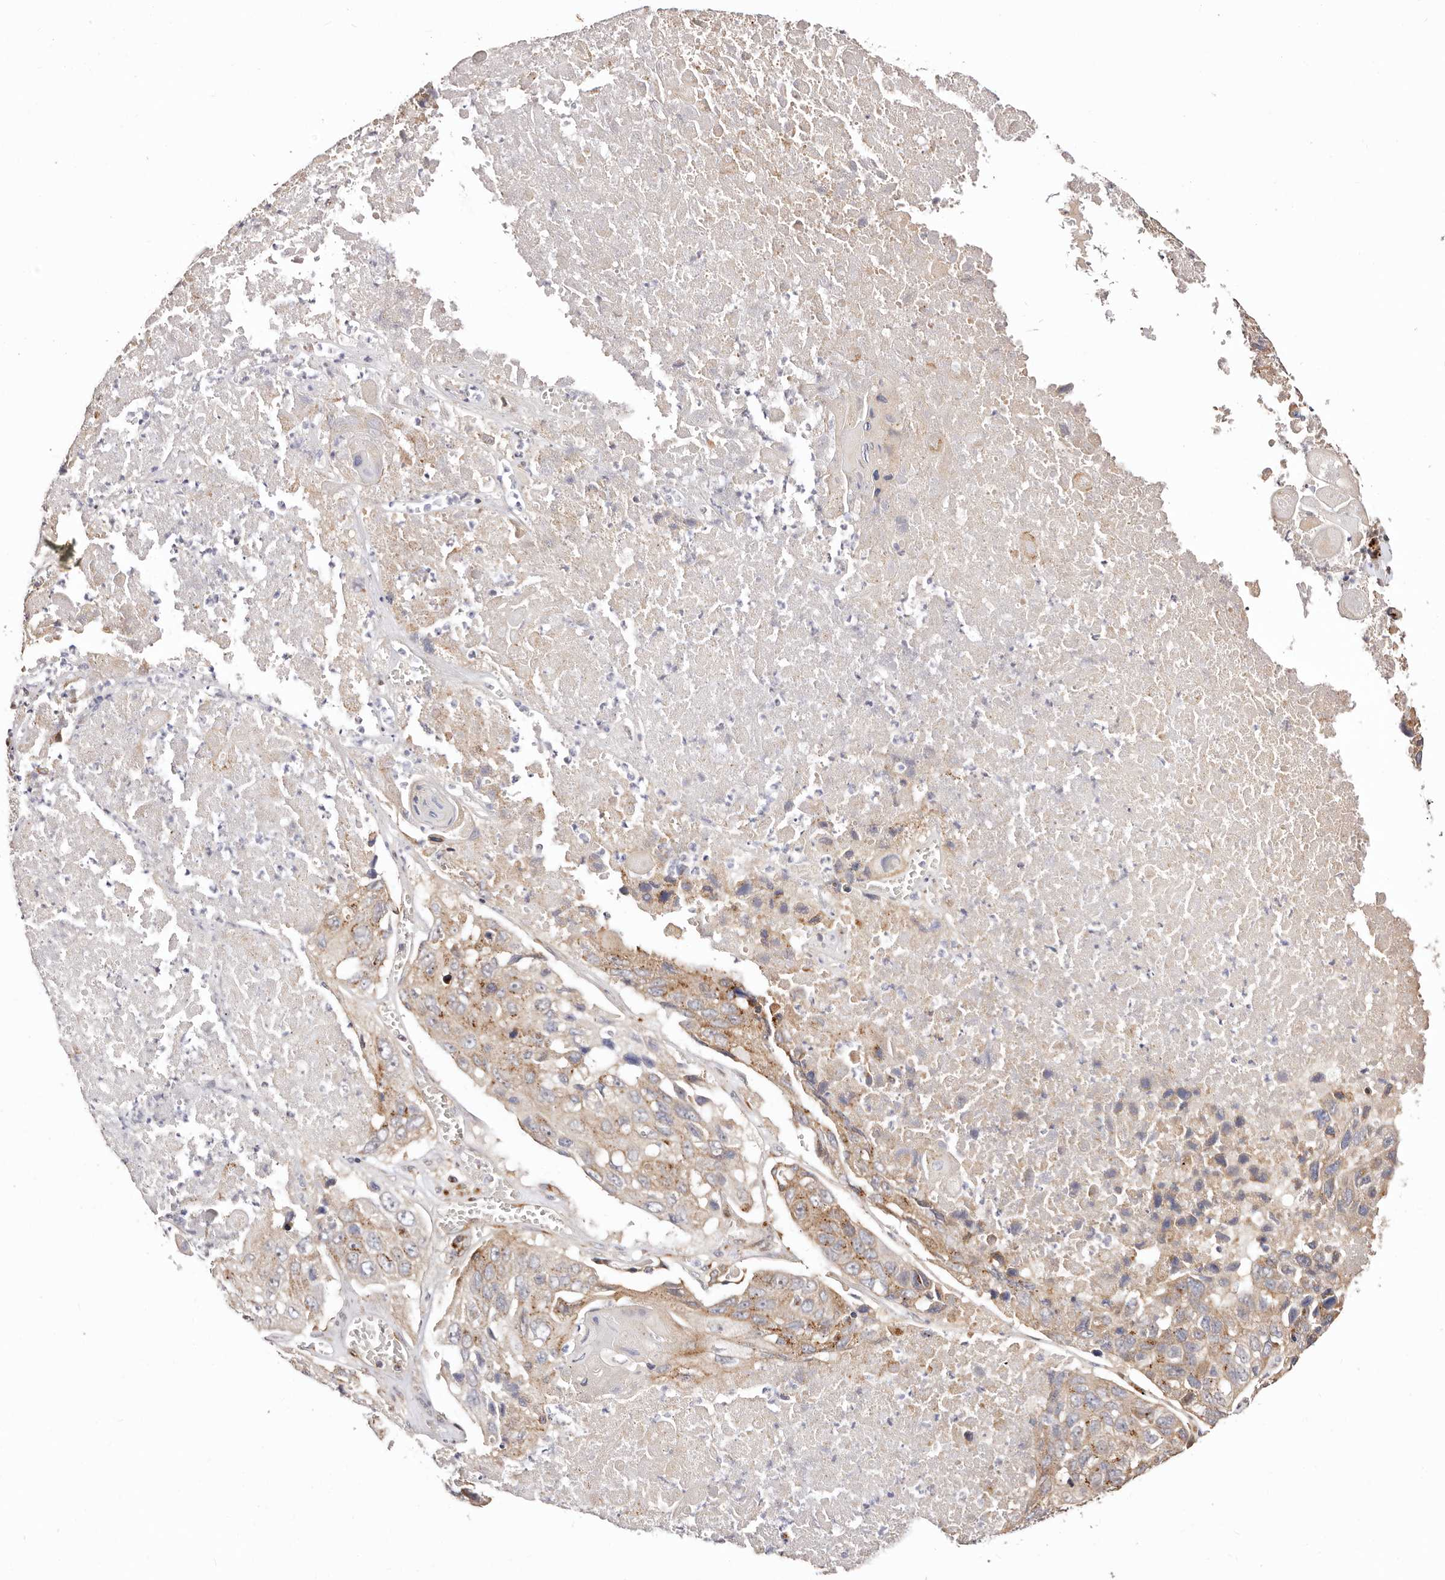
{"staining": {"intensity": "moderate", "quantity": "25%-75%", "location": "cytoplasmic/membranous"}, "tissue": "lung cancer", "cell_type": "Tumor cells", "image_type": "cancer", "snomed": [{"axis": "morphology", "description": "Squamous cell carcinoma, NOS"}, {"axis": "topography", "description": "Lung"}], "caption": "The image exhibits a brown stain indicating the presence of a protein in the cytoplasmic/membranous of tumor cells in squamous cell carcinoma (lung).", "gene": "MAPK6", "patient": {"sex": "male", "age": 61}}